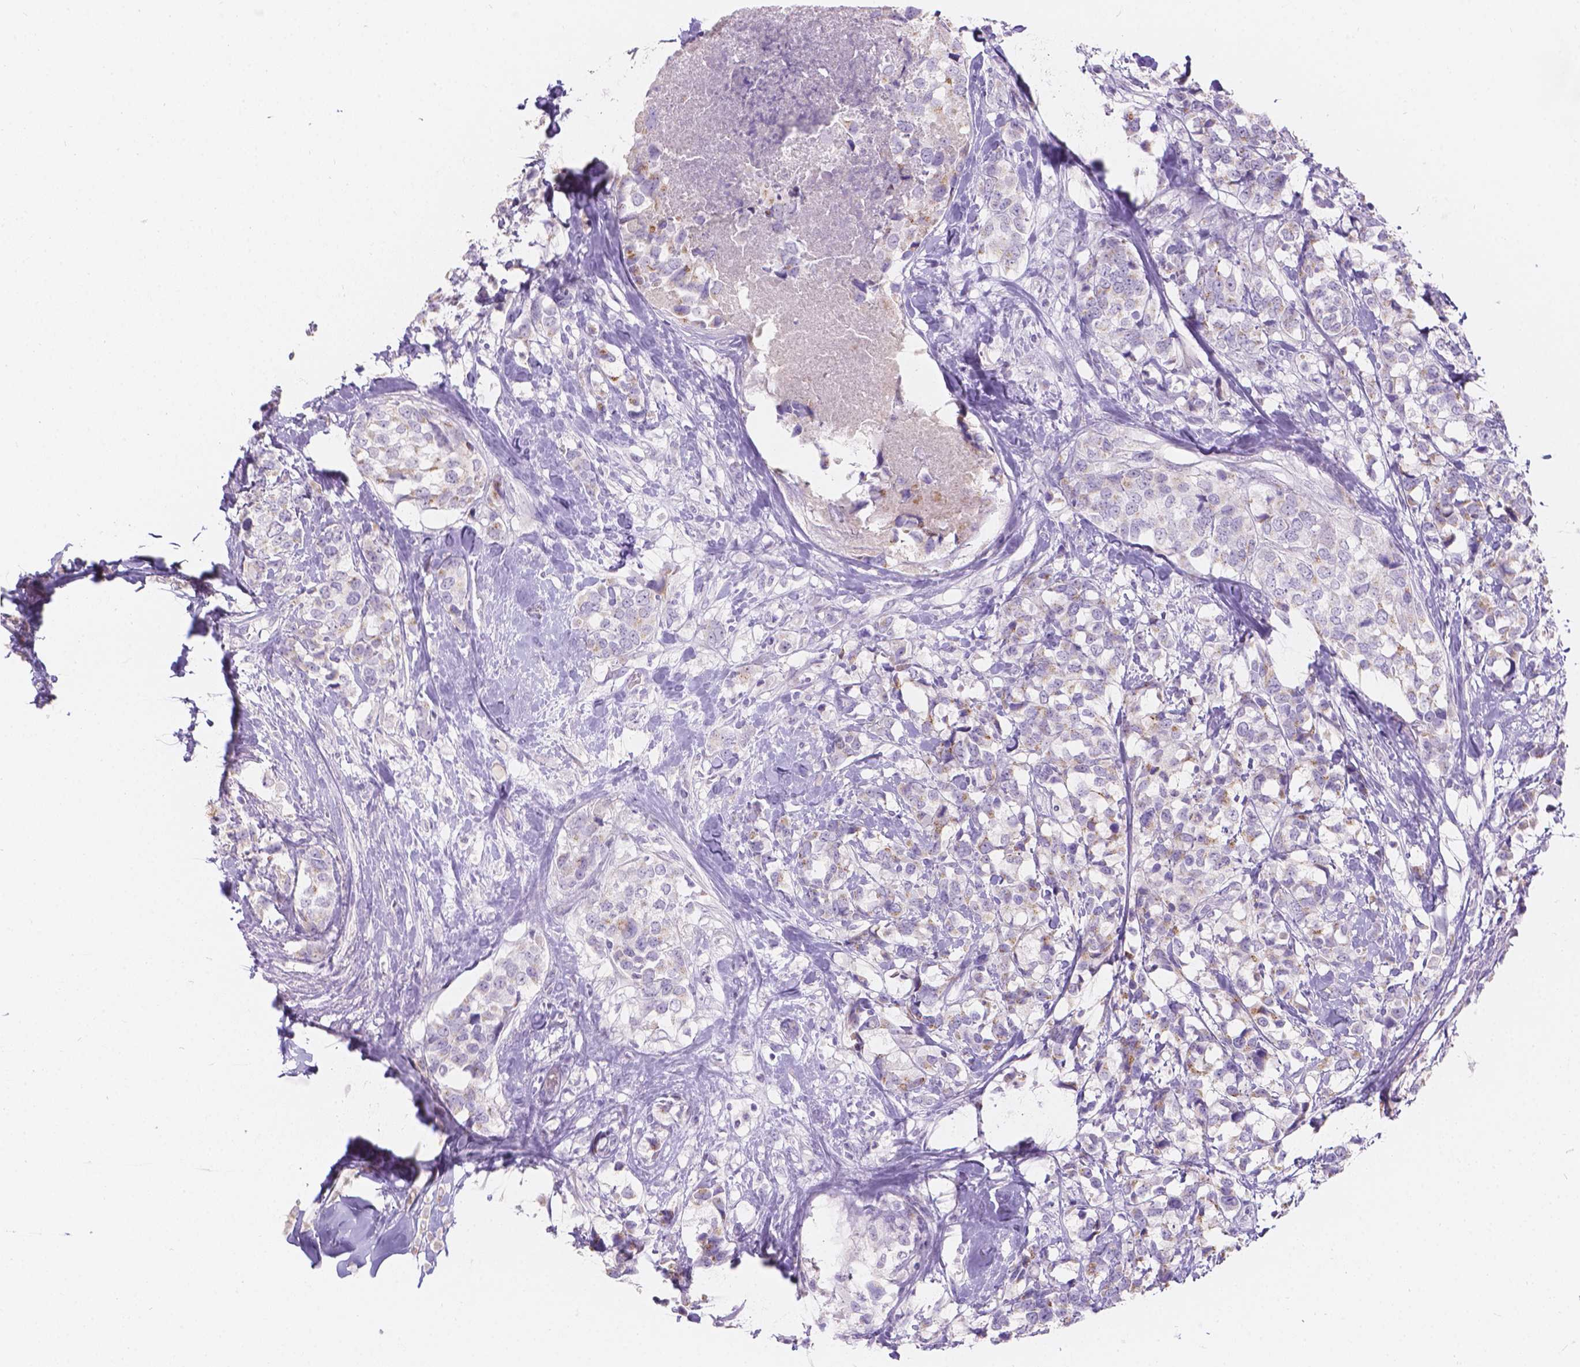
{"staining": {"intensity": "weak", "quantity": "25%-75%", "location": "cytoplasmic/membranous"}, "tissue": "breast cancer", "cell_type": "Tumor cells", "image_type": "cancer", "snomed": [{"axis": "morphology", "description": "Lobular carcinoma"}, {"axis": "topography", "description": "Breast"}], "caption": "Breast cancer (lobular carcinoma) was stained to show a protein in brown. There is low levels of weak cytoplasmic/membranous expression in approximately 25%-75% of tumor cells. Nuclei are stained in blue.", "gene": "HTN3", "patient": {"sex": "female", "age": 59}}